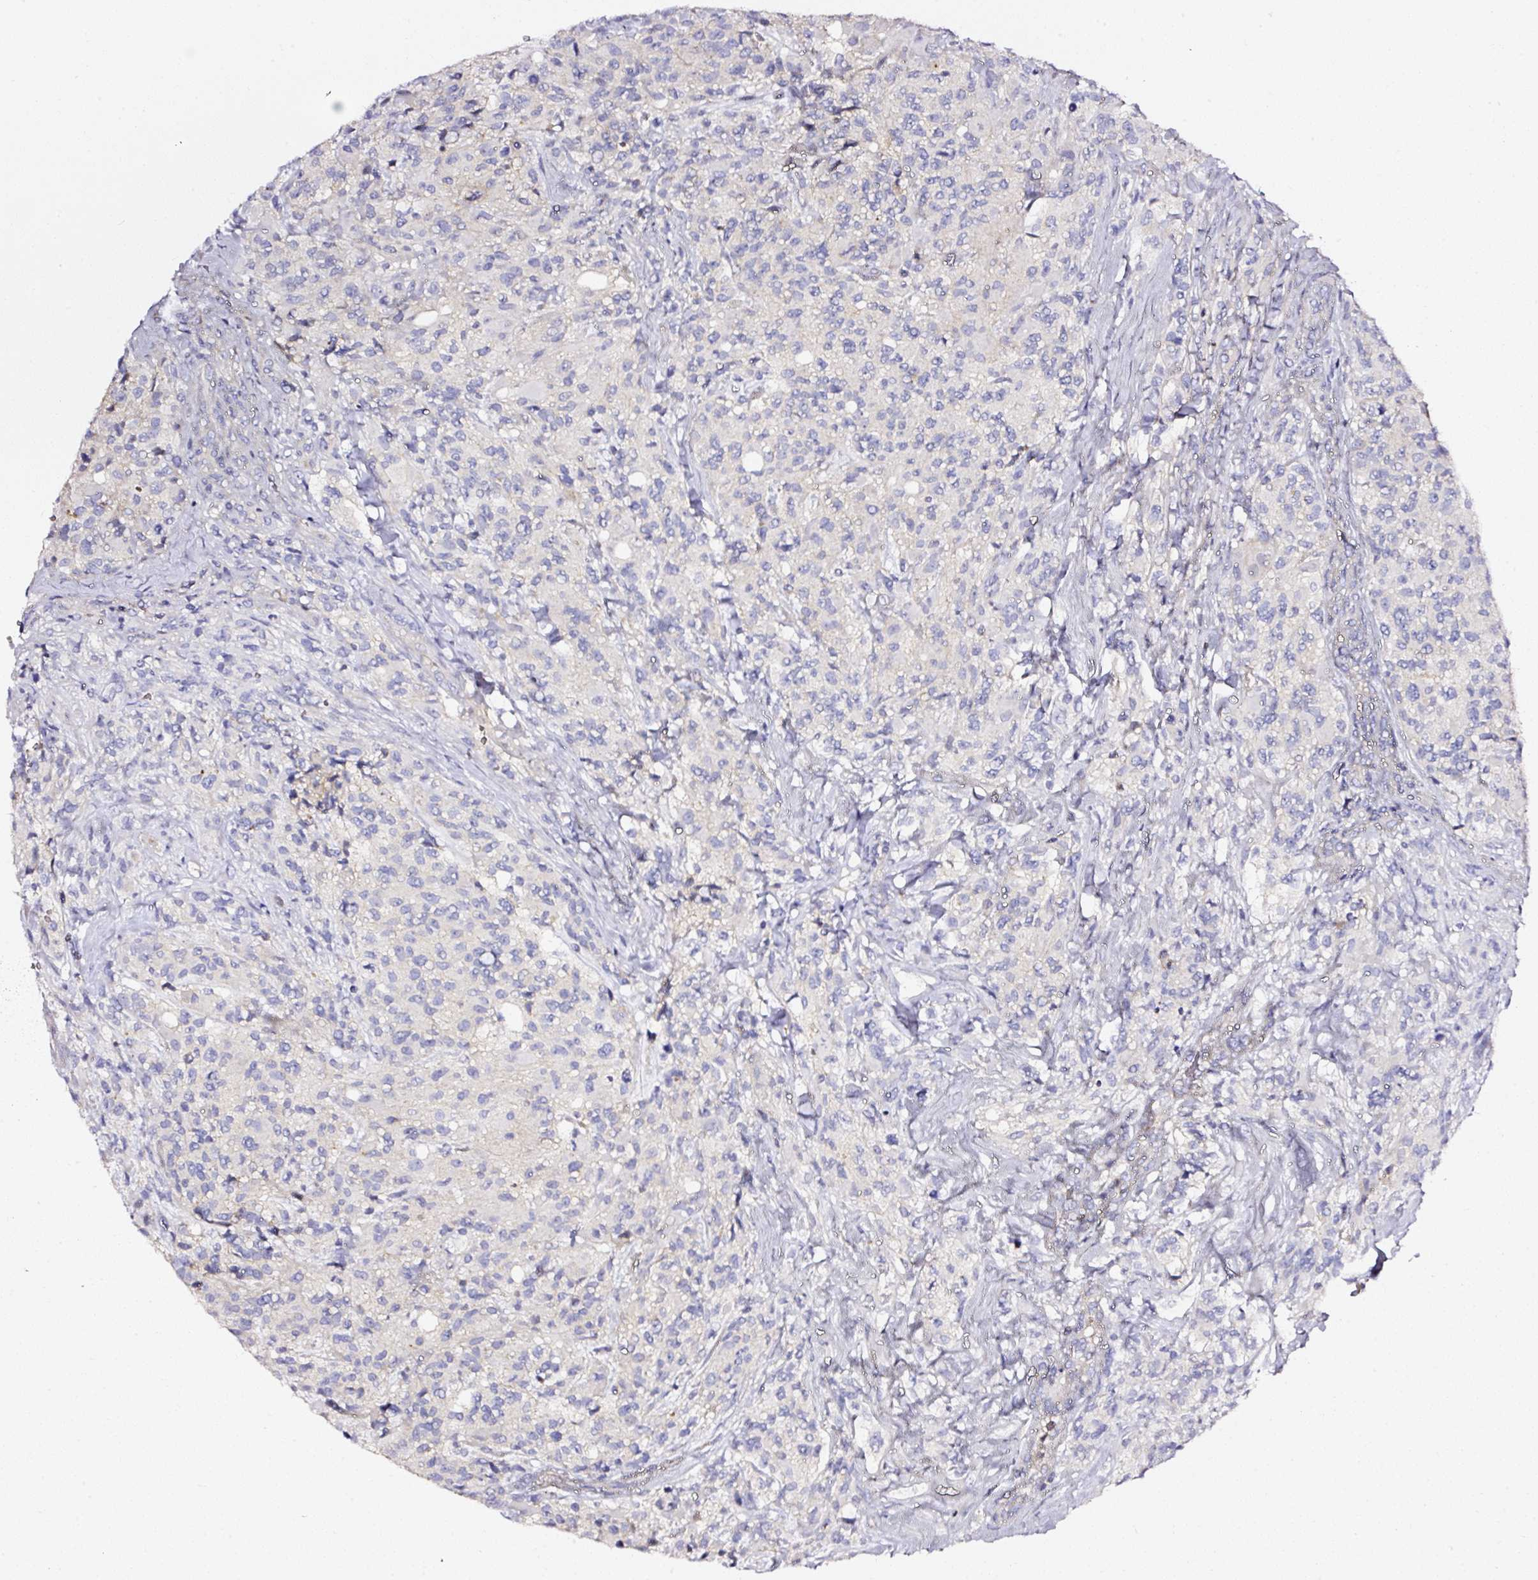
{"staining": {"intensity": "negative", "quantity": "none", "location": "none"}, "tissue": "glioma", "cell_type": "Tumor cells", "image_type": "cancer", "snomed": [{"axis": "morphology", "description": "Glioma, malignant, High grade"}, {"axis": "topography", "description": "Brain"}], "caption": "Photomicrograph shows no protein expression in tumor cells of malignant glioma (high-grade) tissue.", "gene": "CD47", "patient": {"sex": "female", "age": 67}}